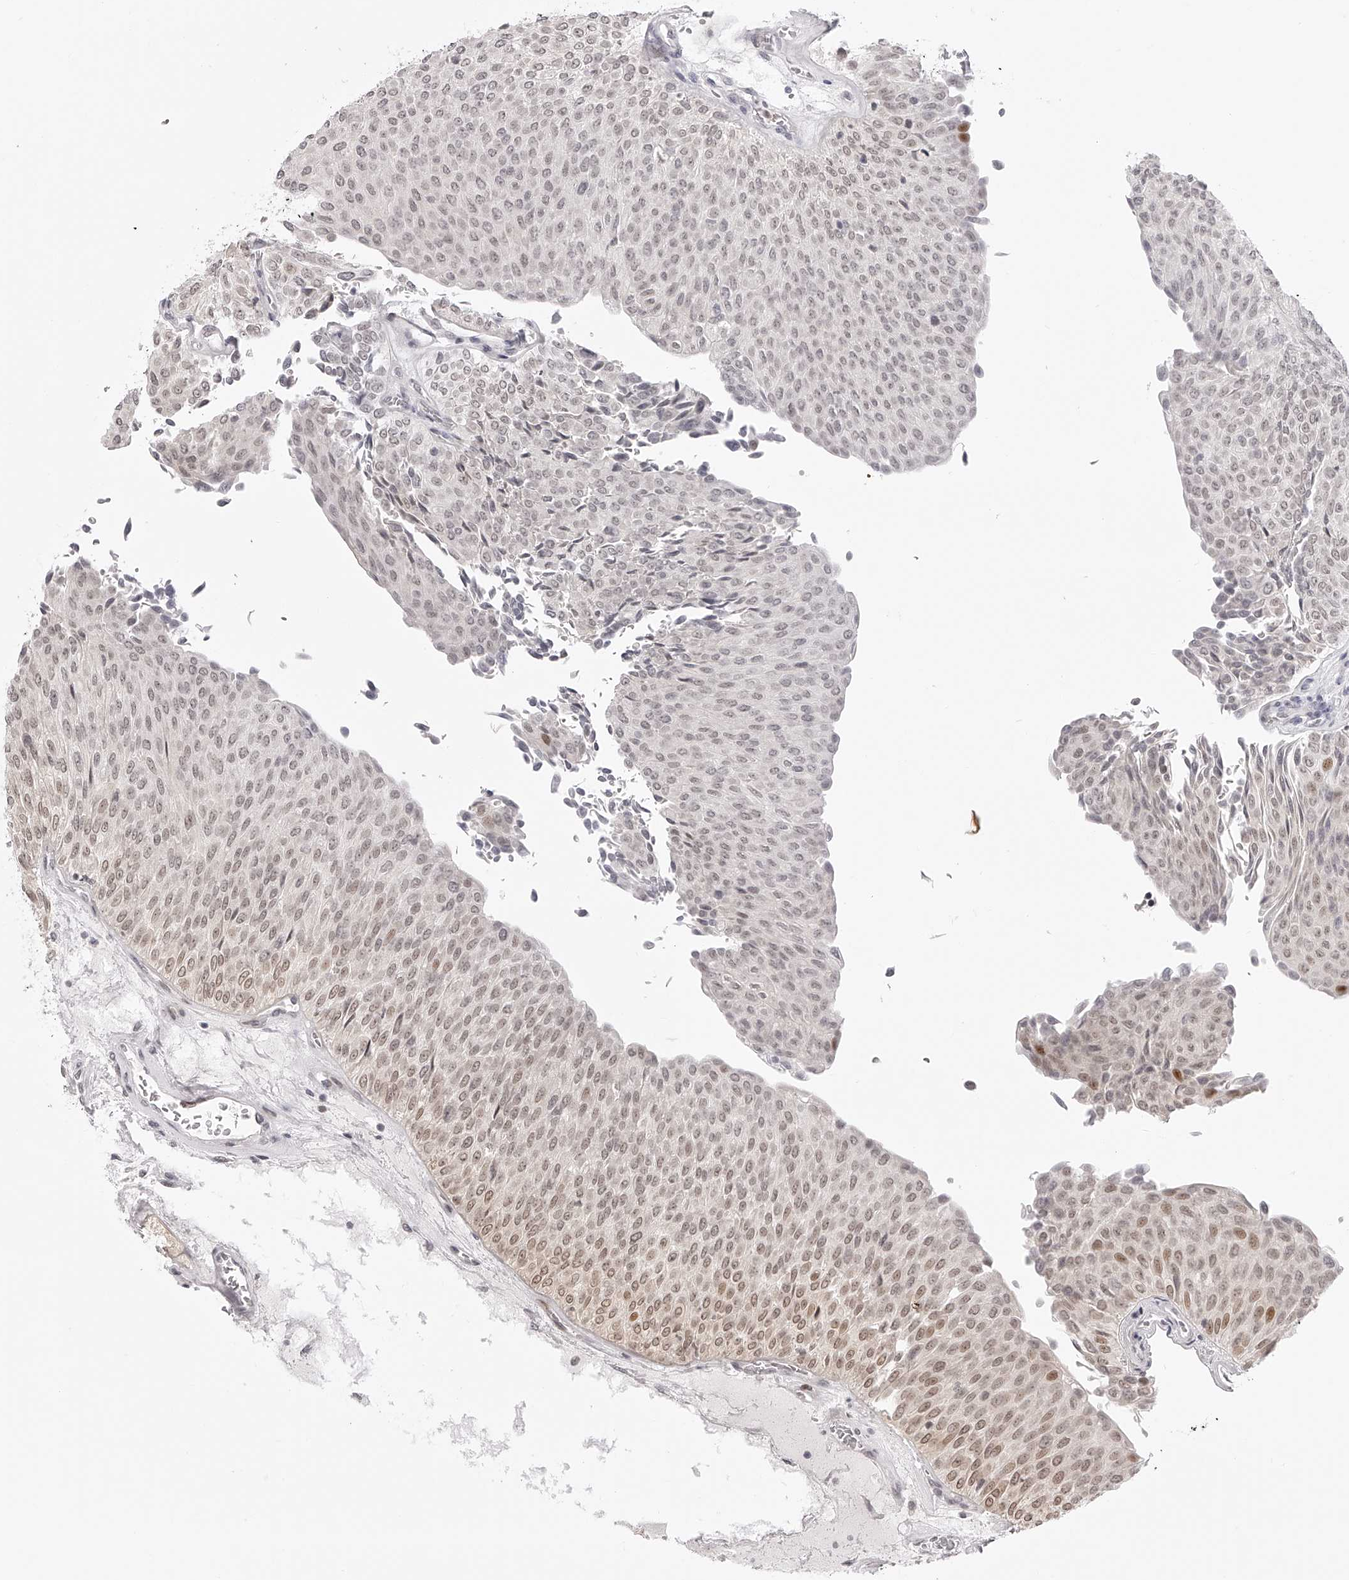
{"staining": {"intensity": "moderate", "quantity": "<25%", "location": "nuclear"}, "tissue": "urothelial cancer", "cell_type": "Tumor cells", "image_type": "cancer", "snomed": [{"axis": "morphology", "description": "Urothelial carcinoma, Low grade"}, {"axis": "topography", "description": "Urinary bladder"}], "caption": "Urothelial carcinoma (low-grade) was stained to show a protein in brown. There is low levels of moderate nuclear positivity in approximately <25% of tumor cells.", "gene": "PLEKHG1", "patient": {"sex": "male", "age": 78}}